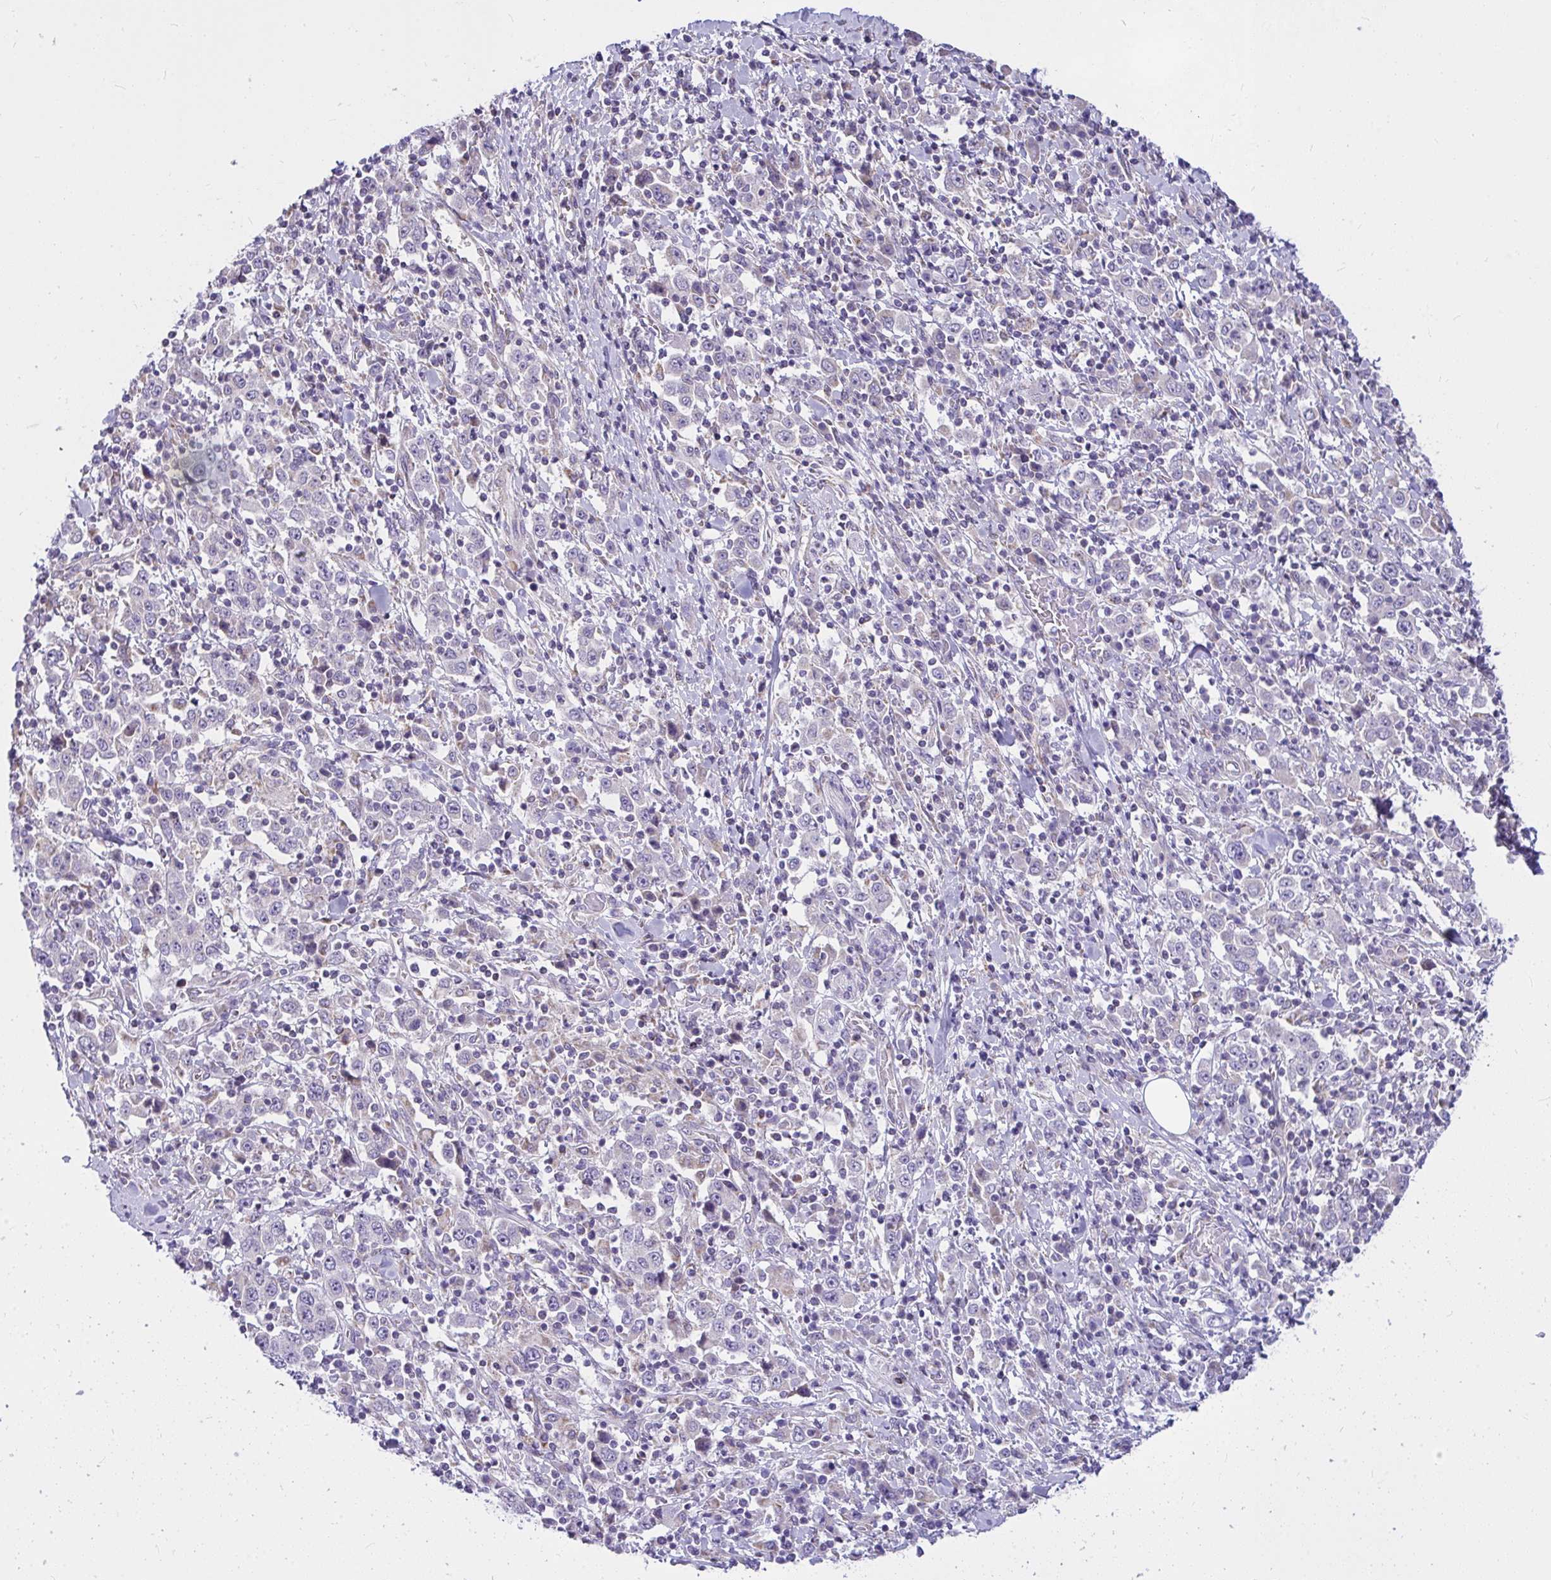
{"staining": {"intensity": "negative", "quantity": "none", "location": "none"}, "tissue": "stomach cancer", "cell_type": "Tumor cells", "image_type": "cancer", "snomed": [{"axis": "morphology", "description": "Normal tissue, NOS"}, {"axis": "morphology", "description": "Adenocarcinoma, NOS"}, {"axis": "topography", "description": "Stomach, upper"}, {"axis": "topography", "description": "Stomach"}], "caption": "DAB immunohistochemical staining of human stomach cancer exhibits no significant expression in tumor cells. (Immunohistochemistry, brightfield microscopy, high magnification).", "gene": "CEP63", "patient": {"sex": "male", "age": 59}}